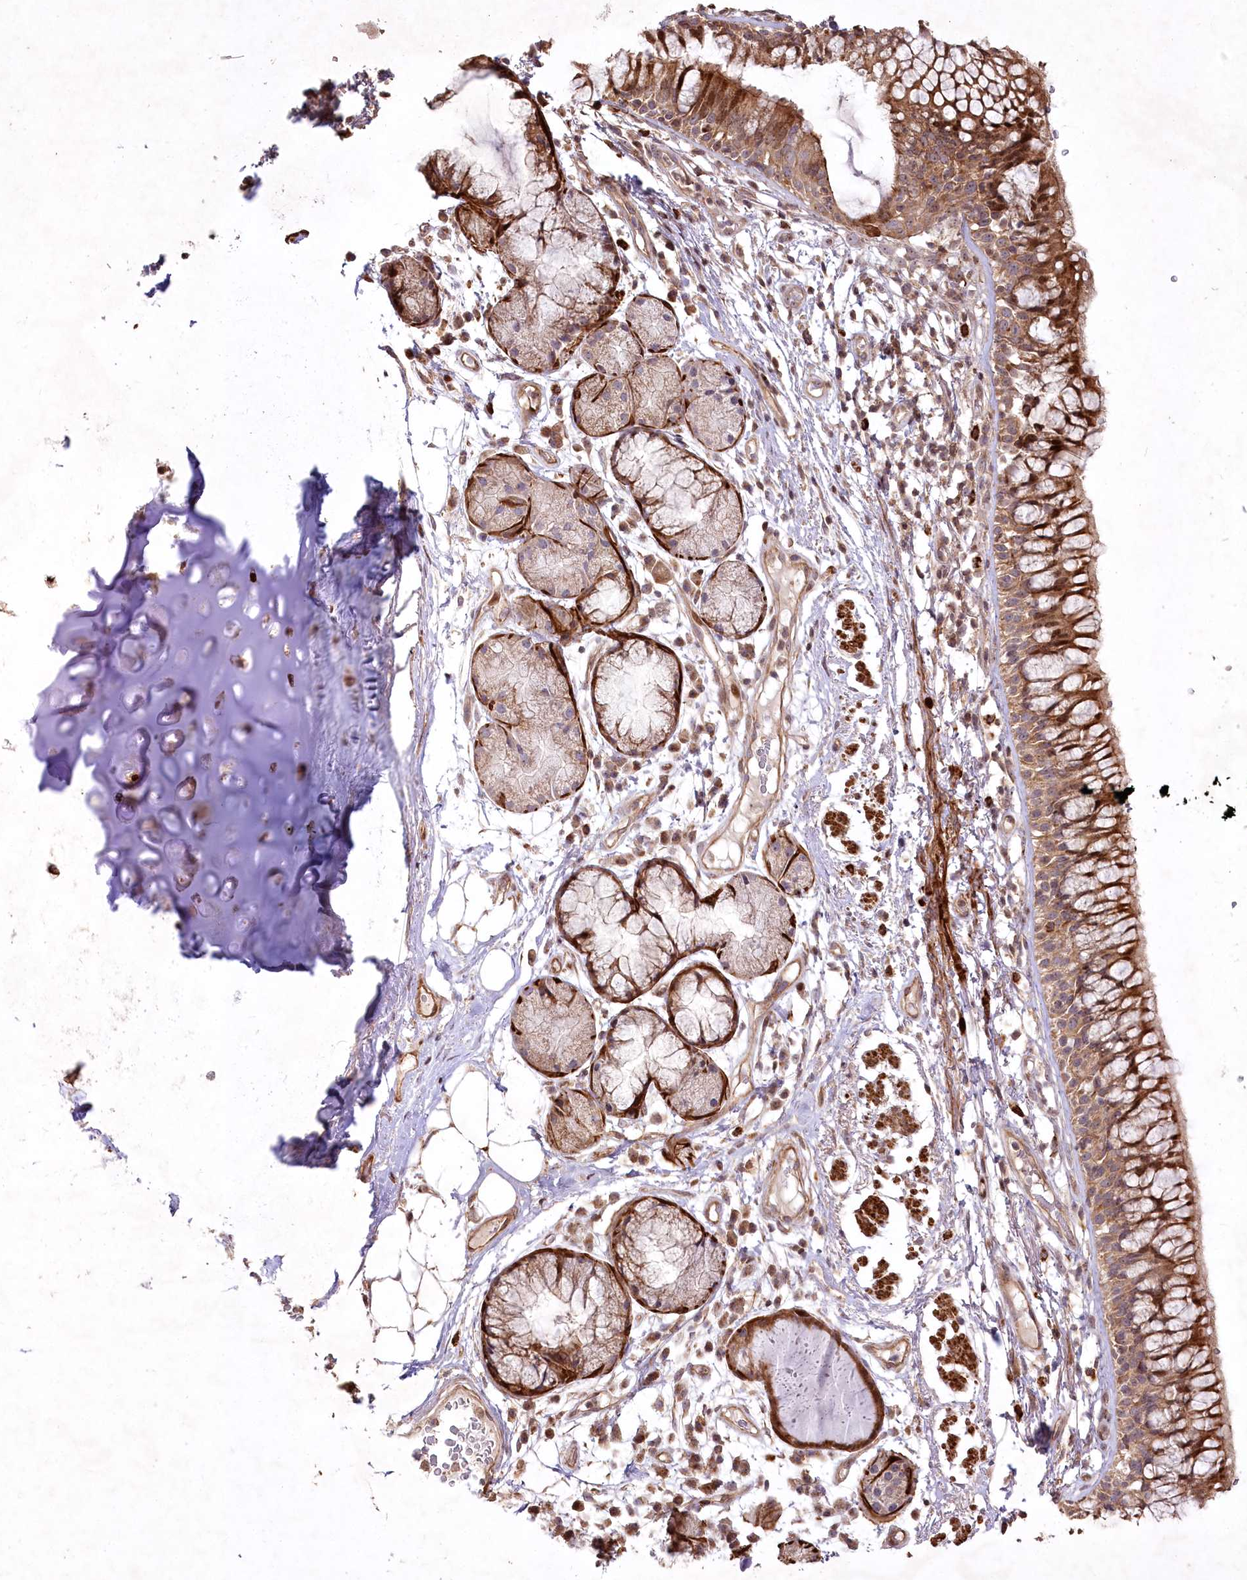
{"staining": {"intensity": "moderate", "quantity": ">75%", "location": "cytoplasmic/membranous"}, "tissue": "bronchus", "cell_type": "Respiratory epithelial cells", "image_type": "normal", "snomed": [{"axis": "morphology", "description": "Normal tissue, NOS"}, {"axis": "topography", "description": "Cartilage tissue"}, {"axis": "topography", "description": "Bronchus"}], "caption": "IHC micrograph of normal bronchus: bronchus stained using immunohistochemistry (IHC) demonstrates medium levels of moderate protein expression localized specifically in the cytoplasmic/membranous of respiratory epithelial cells, appearing as a cytoplasmic/membranous brown color.", "gene": "PSTK", "patient": {"sex": "female", "age": 73}}